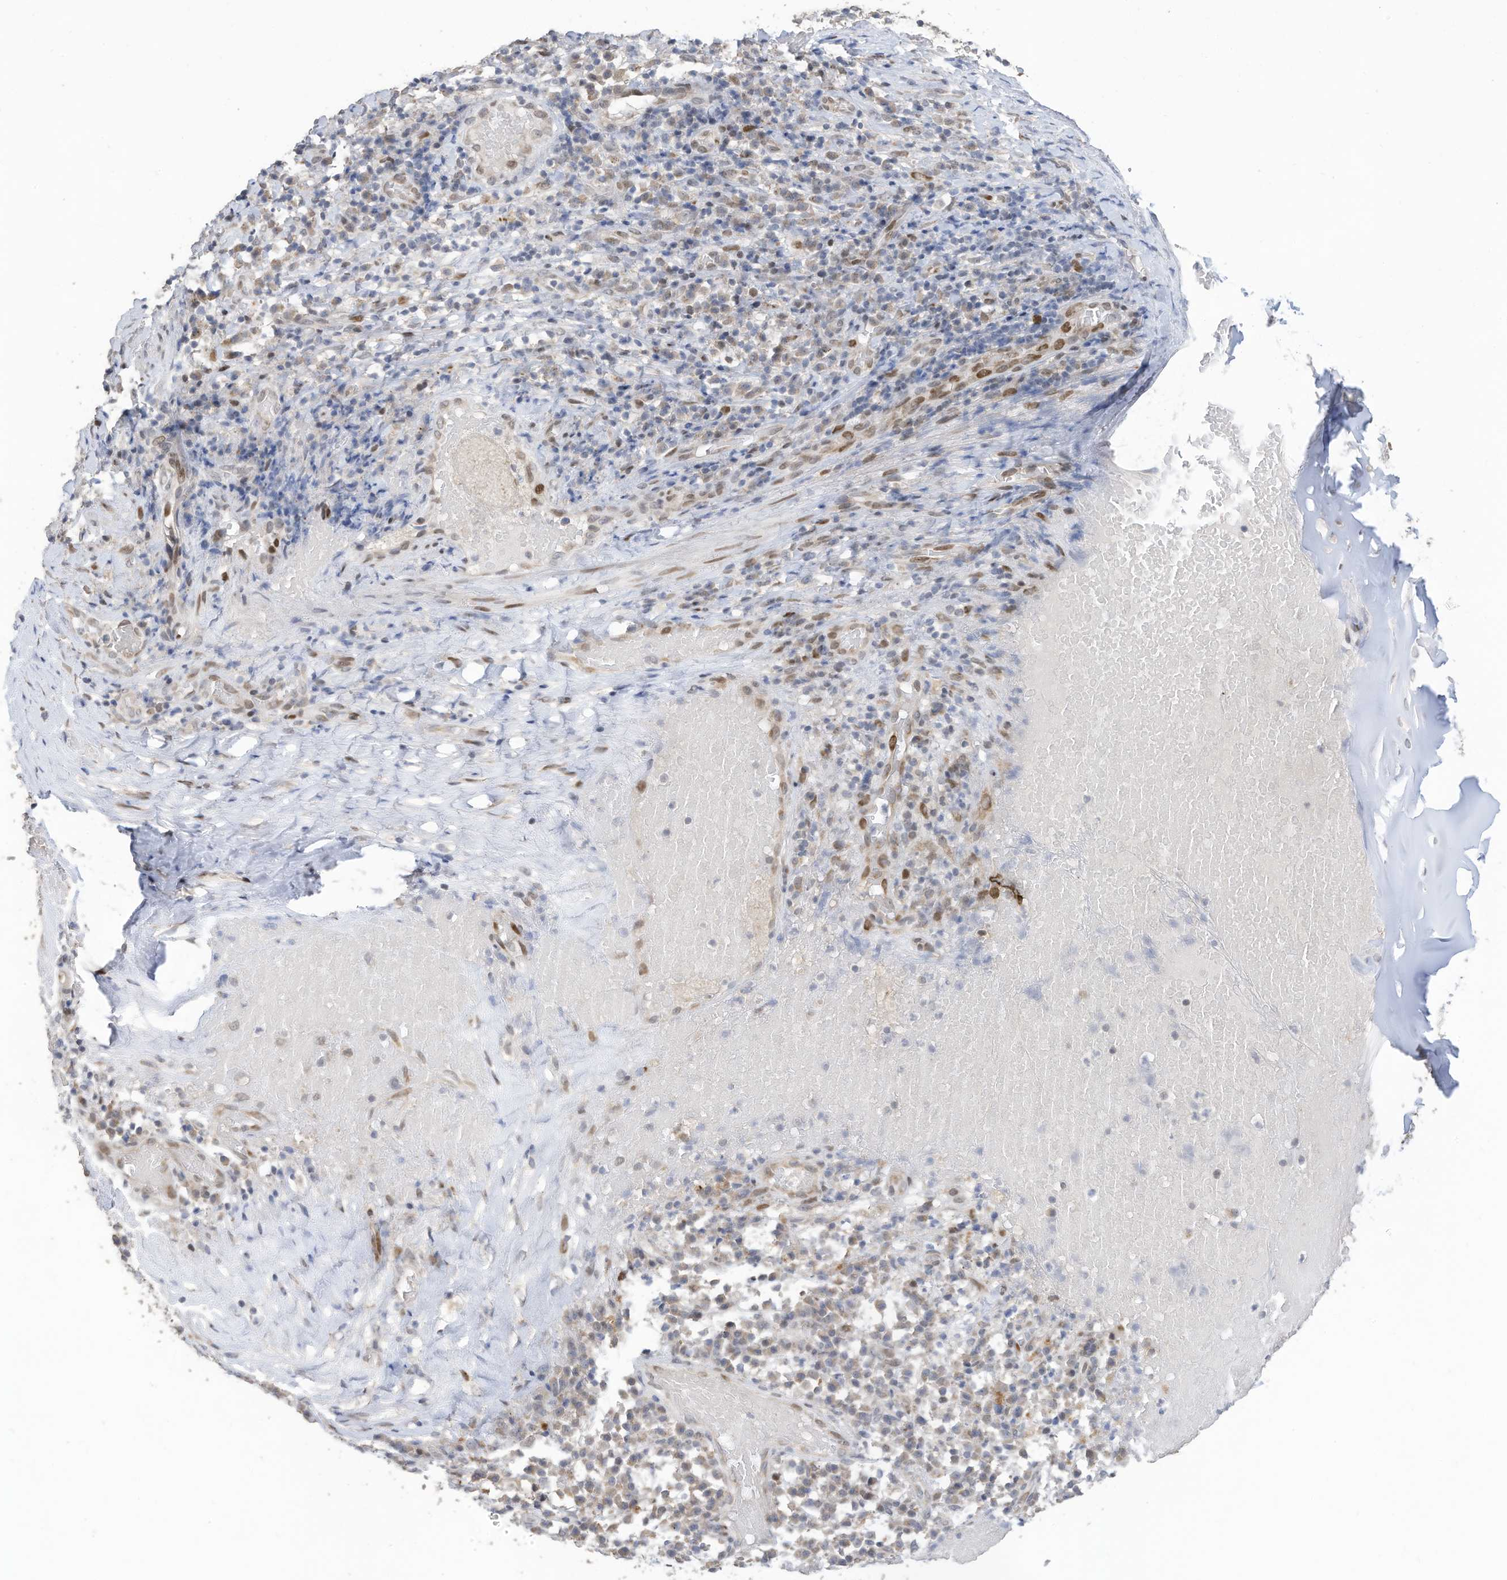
{"staining": {"intensity": "weak", "quantity": "25%-75%", "location": "nuclear"}, "tissue": "adipose tissue", "cell_type": "Adipocytes", "image_type": "normal", "snomed": [{"axis": "morphology", "description": "Normal tissue, NOS"}, {"axis": "morphology", "description": "Basal cell carcinoma"}, {"axis": "topography", "description": "Cartilage tissue"}, {"axis": "topography", "description": "Nasopharynx"}, {"axis": "topography", "description": "Oral tissue"}], "caption": "This micrograph displays IHC staining of normal human adipose tissue, with low weak nuclear staining in about 25%-75% of adipocytes.", "gene": "RABL3", "patient": {"sex": "female", "age": 77}}